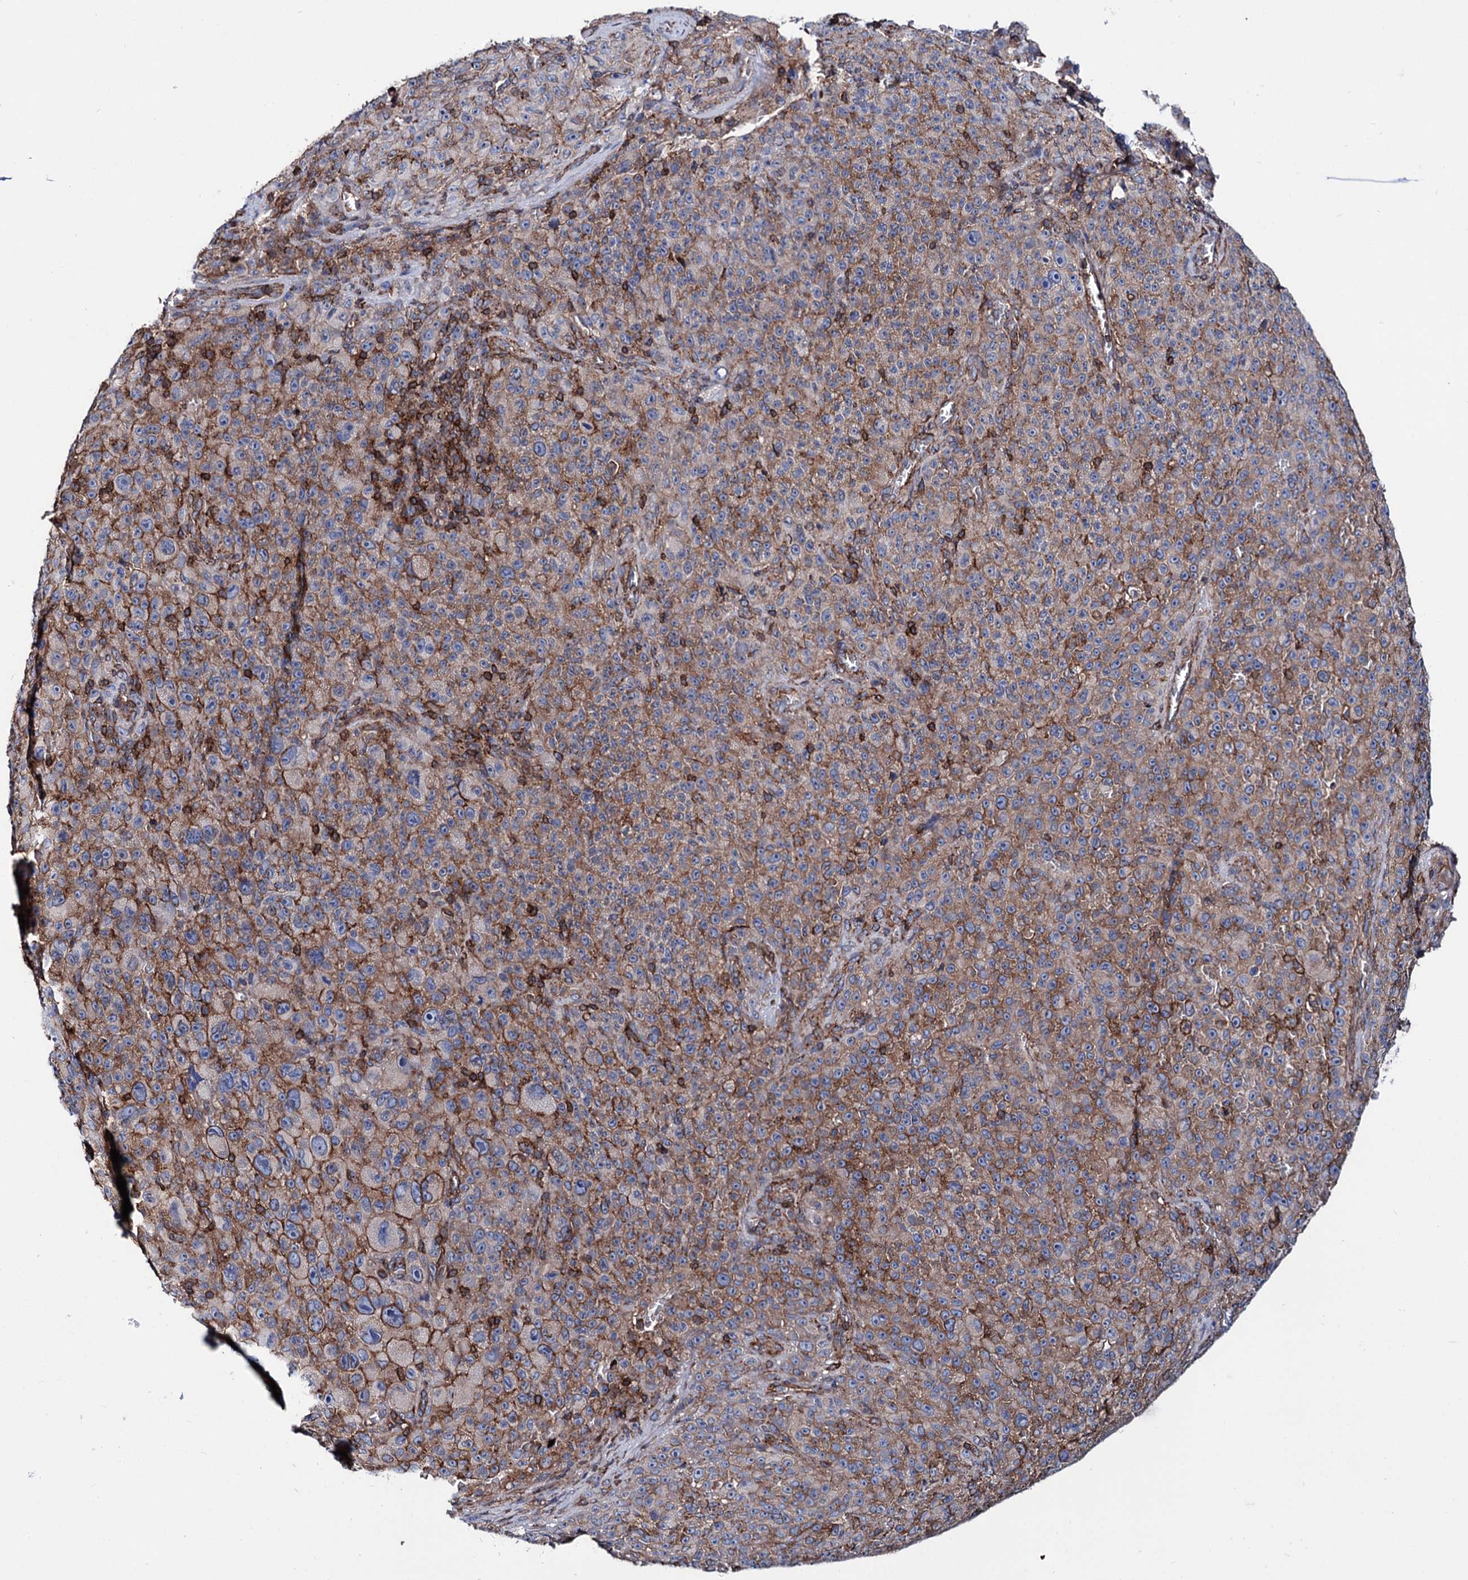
{"staining": {"intensity": "moderate", "quantity": "<25%", "location": "cytoplasmic/membranous"}, "tissue": "melanoma", "cell_type": "Tumor cells", "image_type": "cancer", "snomed": [{"axis": "morphology", "description": "Malignant melanoma, NOS"}, {"axis": "topography", "description": "Skin"}], "caption": "There is low levels of moderate cytoplasmic/membranous expression in tumor cells of melanoma, as demonstrated by immunohistochemical staining (brown color).", "gene": "DEF6", "patient": {"sex": "female", "age": 82}}